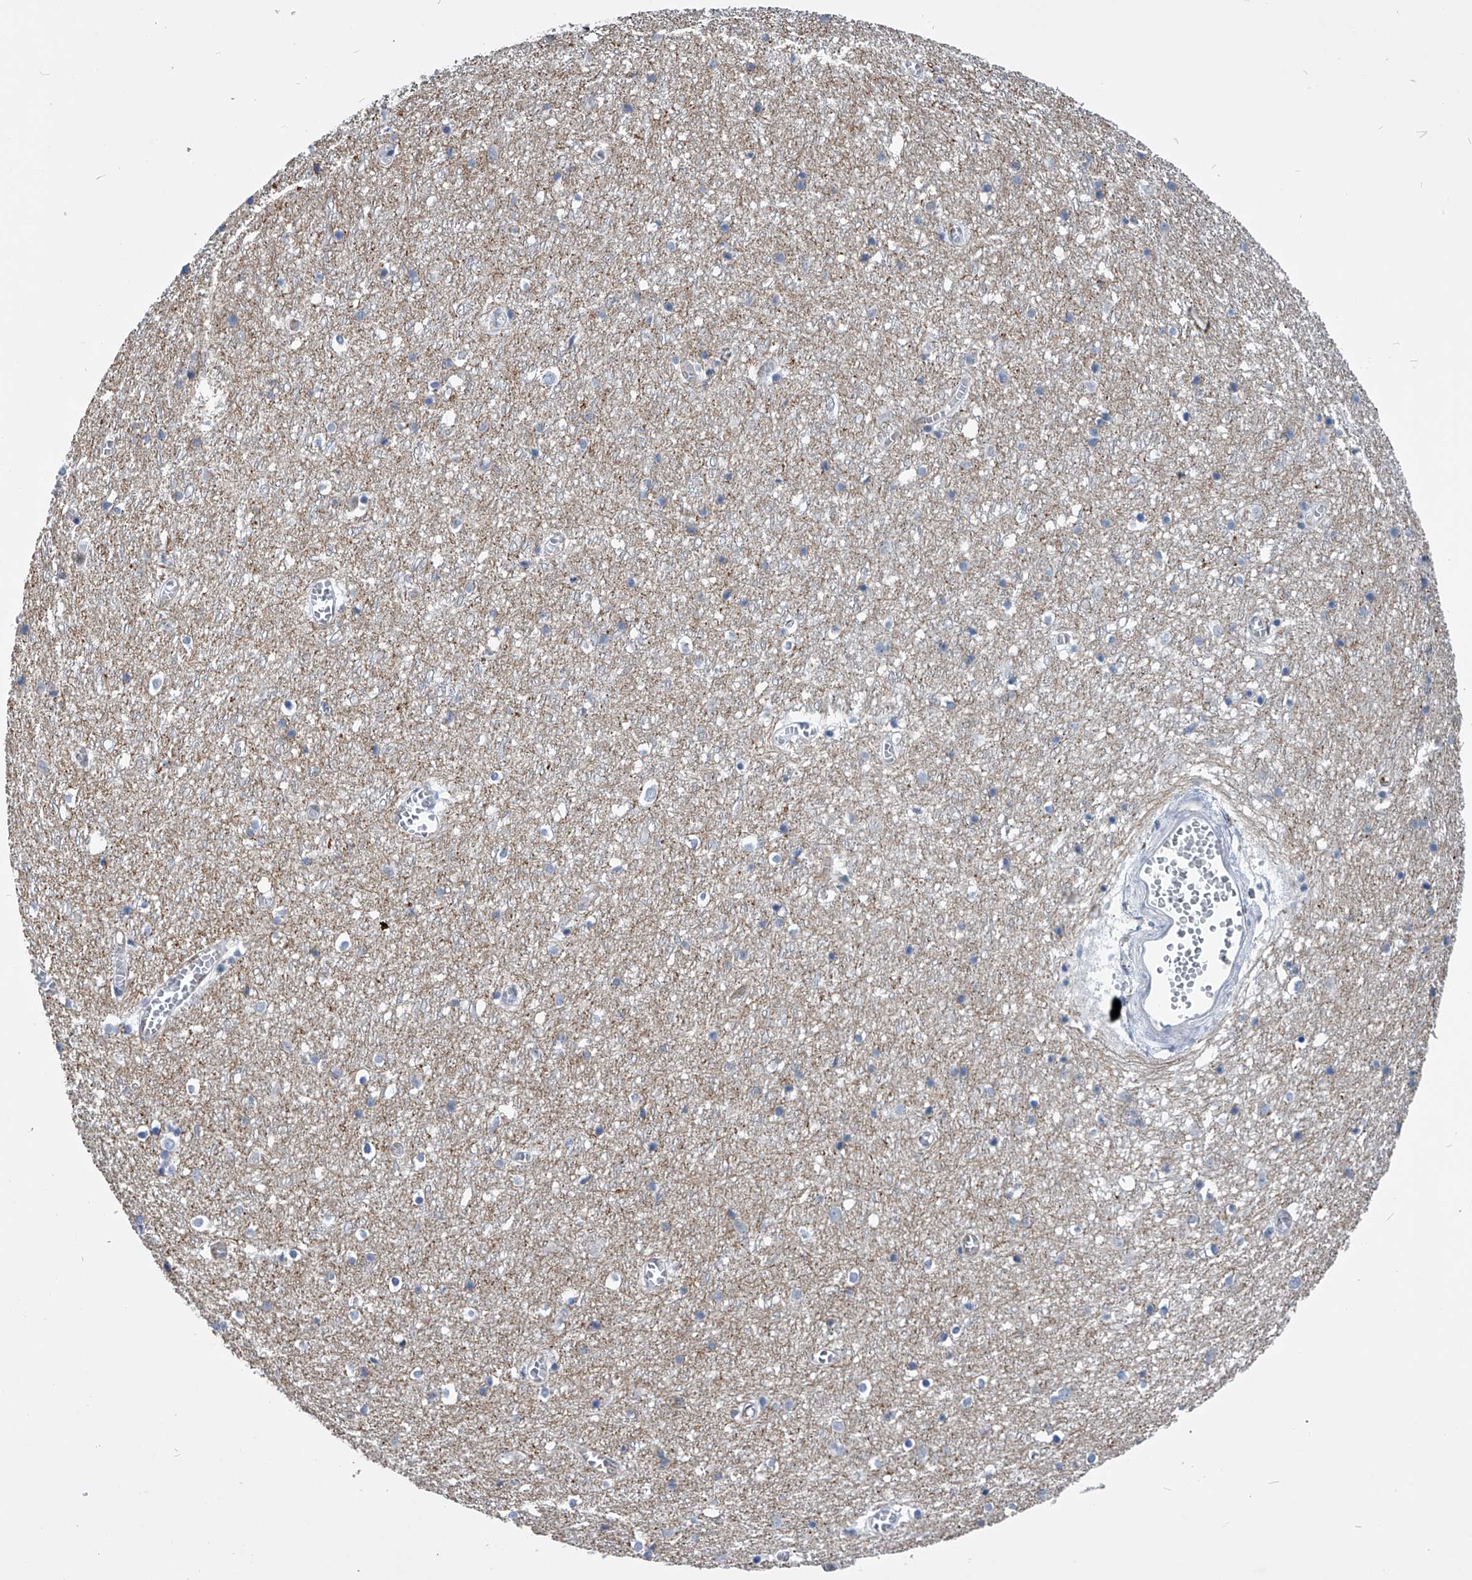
{"staining": {"intensity": "moderate", "quantity": ">75%", "location": "cytoplasmic/membranous"}, "tissue": "cerebral cortex", "cell_type": "Endothelial cells", "image_type": "normal", "snomed": [{"axis": "morphology", "description": "Normal tissue, NOS"}, {"axis": "topography", "description": "Cerebral cortex"}], "caption": "This micrograph displays immunohistochemistry staining of unremarkable human cerebral cortex, with medium moderate cytoplasmic/membranous staining in approximately >75% of endothelial cells.", "gene": "PDXK", "patient": {"sex": "female", "age": 64}}